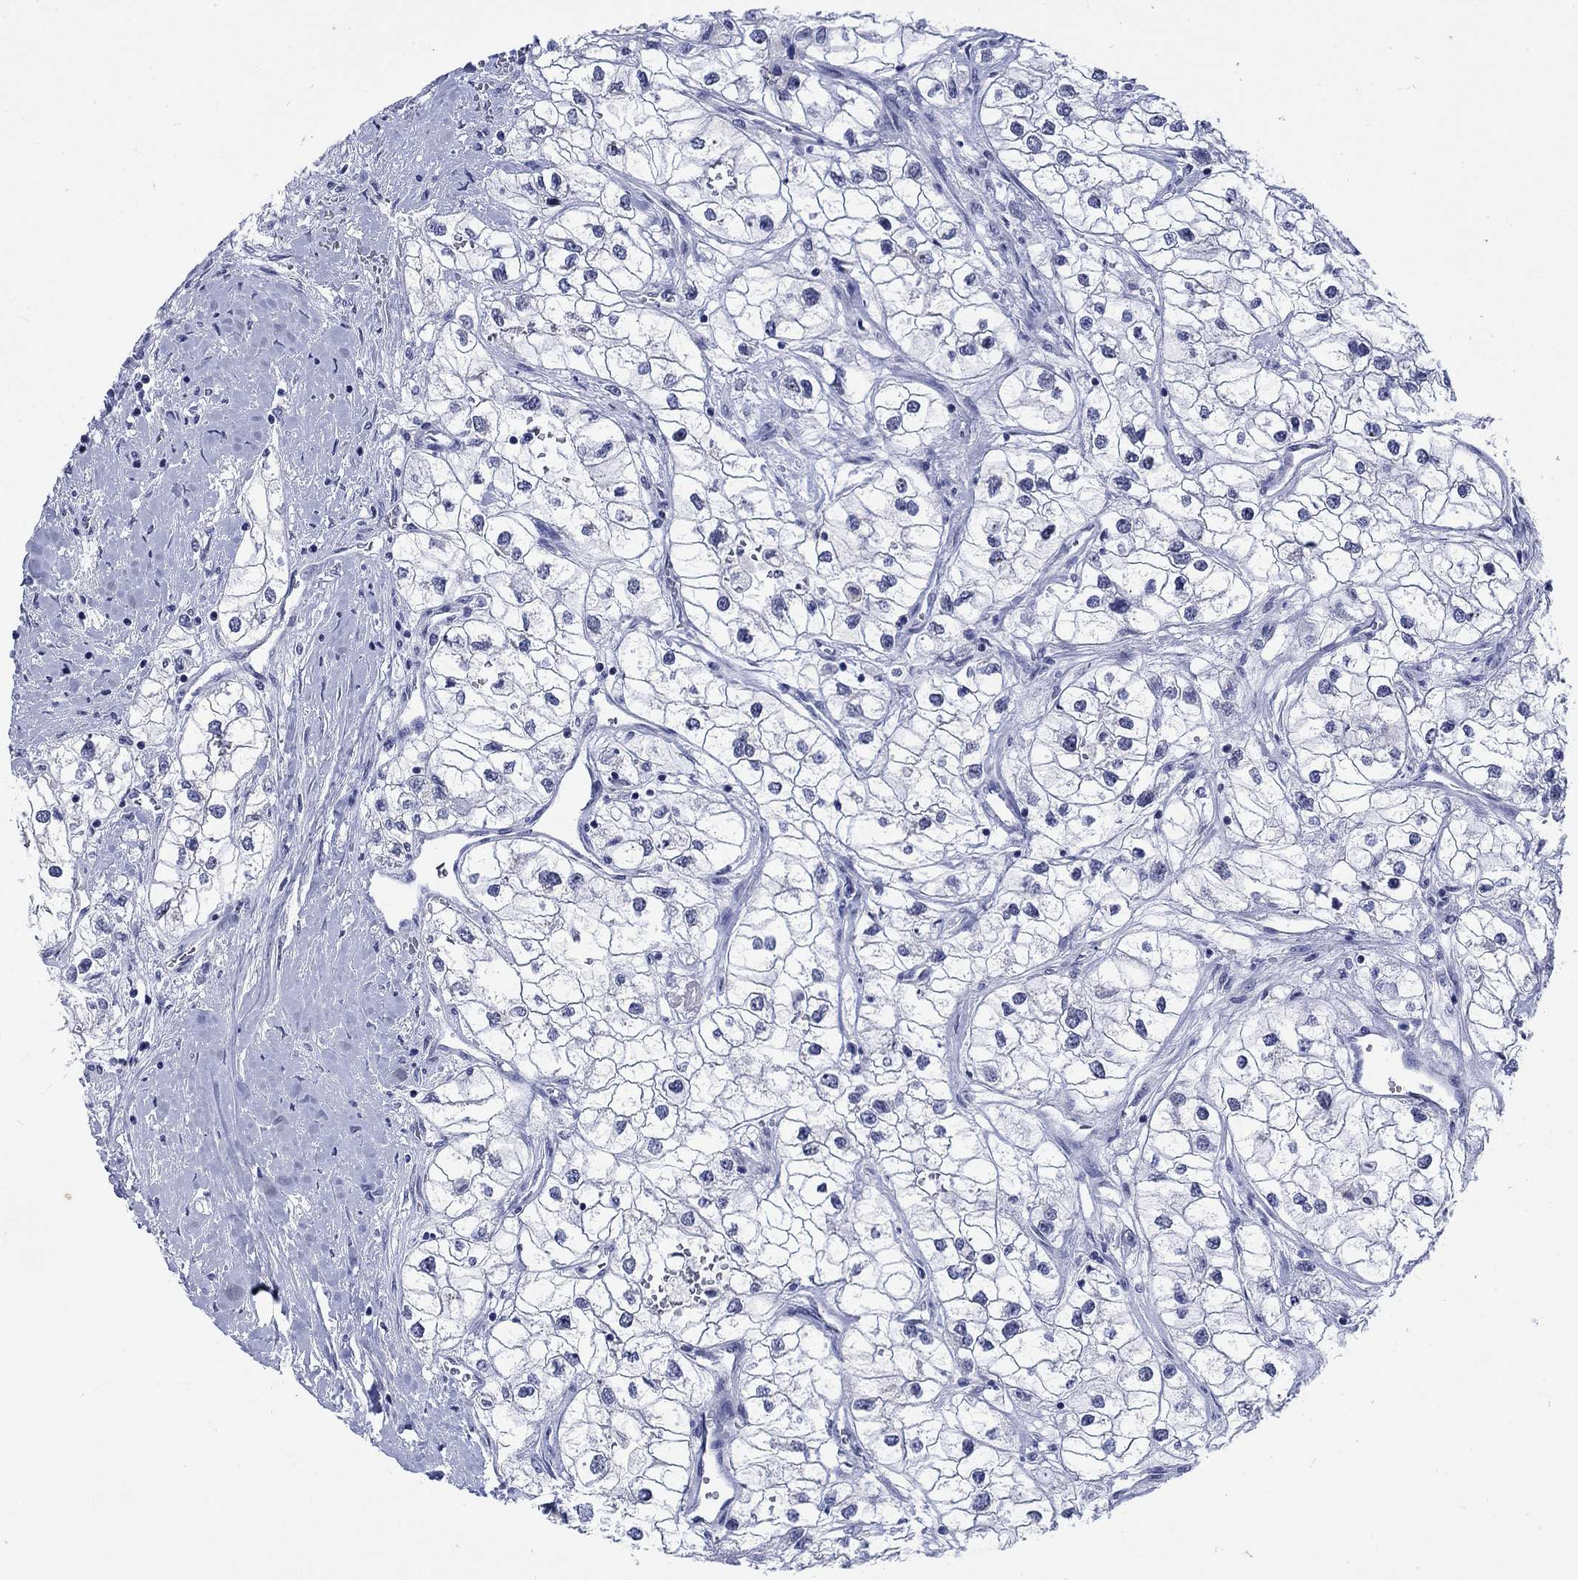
{"staining": {"intensity": "negative", "quantity": "none", "location": "none"}, "tissue": "renal cancer", "cell_type": "Tumor cells", "image_type": "cancer", "snomed": [{"axis": "morphology", "description": "Adenocarcinoma, NOS"}, {"axis": "topography", "description": "Kidney"}], "caption": "IHC of renal adenocarcinoma exhibits no positivity in tumor cells.", "gene": "KRT76", "patient": {"sex": "male", "age": 59}}